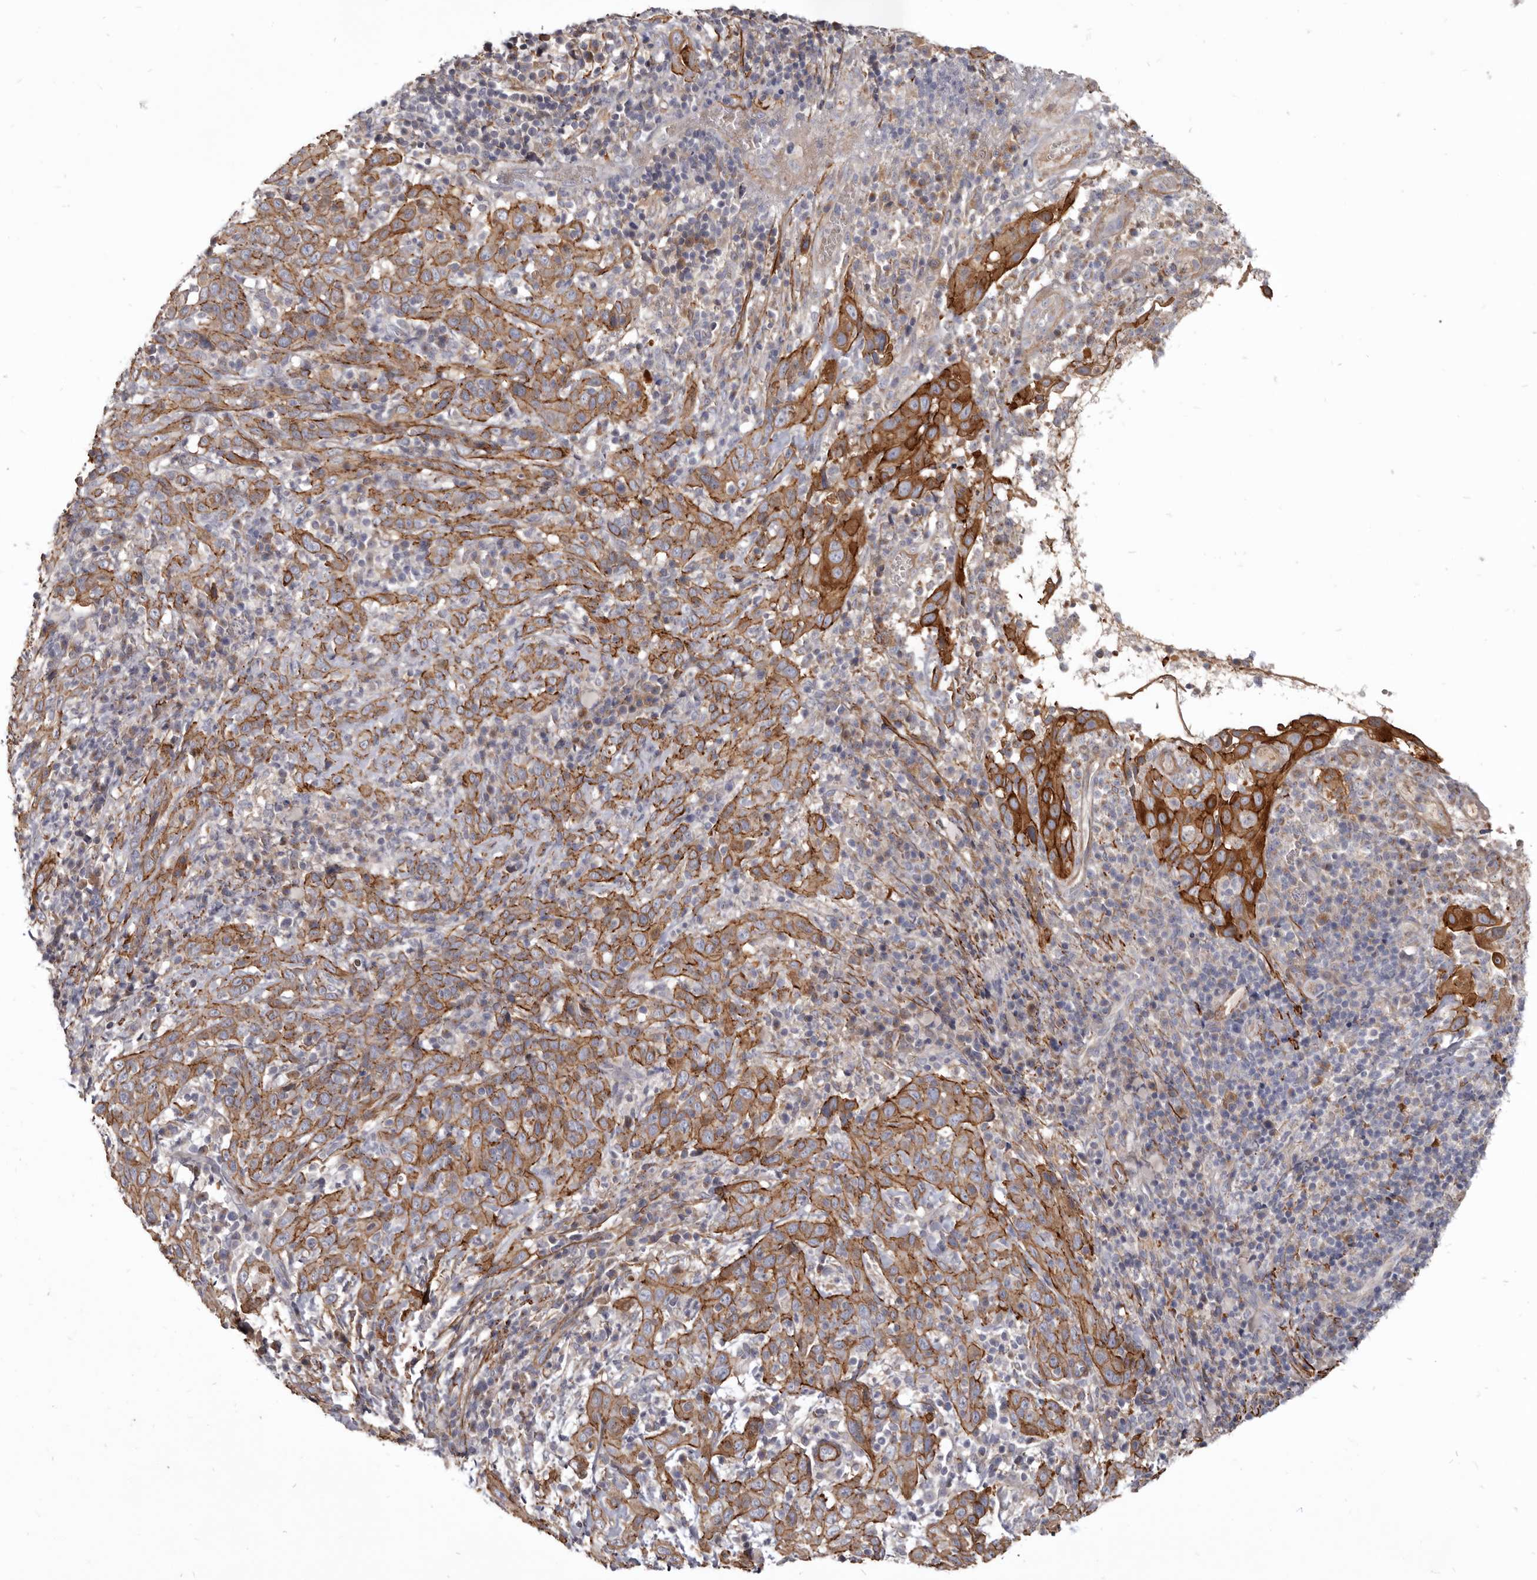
{"staining": {"intensity": "strong", "quantity": ">75%", "location": "cytoplasmic/membranous"}, "tissue": "cervical cancer", "cell_type": "Tumor cells", "image_type": "cancer", "snomed": [{"axis": "morphology", "description": "Squamous cell carcinoma, NOS"}, {"axis": "topography", "description": "Cervix"}], "caption": "Immunohistochemical staining of human cervical cancer (squamous cell carcinoma) reveals high levels of strong cytoplasmic/membranous protein expression in approximately >75% of tumor cells.", "gene": "CGN", "patient": {"sex": "female", "age": 46}}